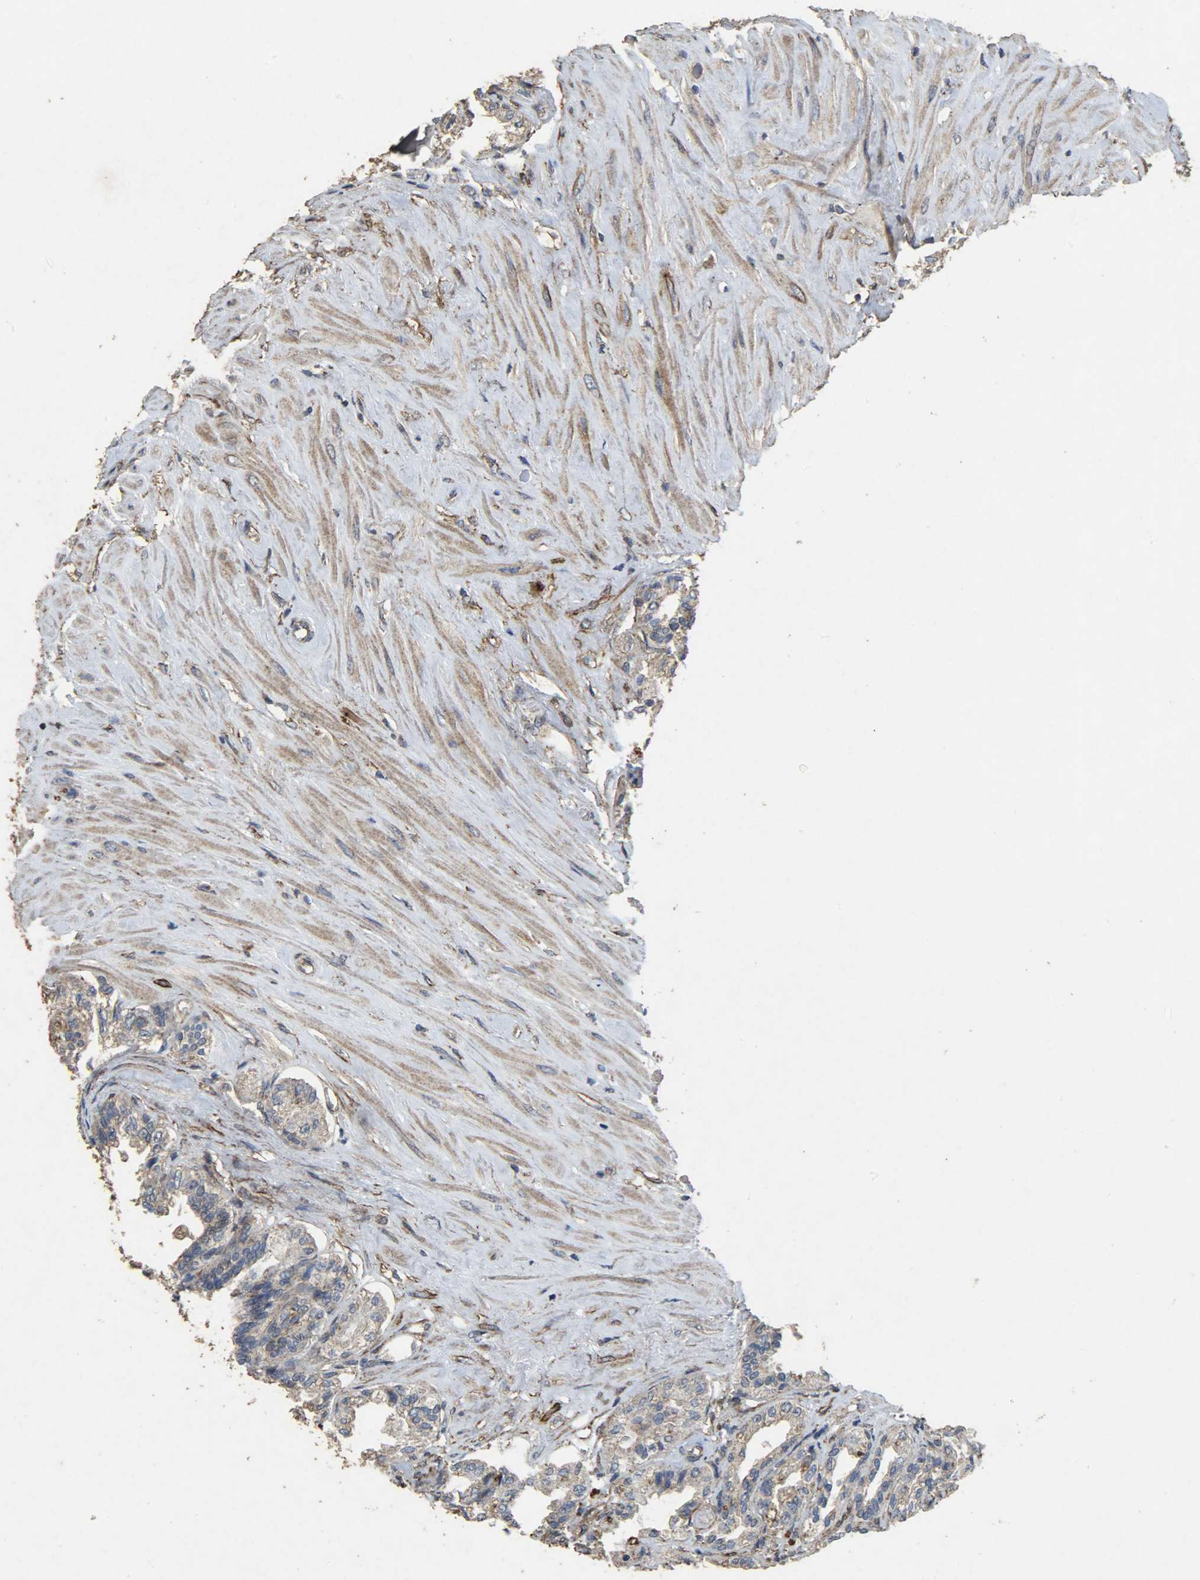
{"staining": {"intensity": "weak", "quantity": ">75%", "location": "cytoplasmic/membranous"}, "tissue": "seminal vesicle", "cell_type": "Glandular cells", "image_type": "normal", "snomed": [{"axis": "morphology", "description": "Normal tissue, NOS"}, {"axis": "morphology", "description": "Inflammation, NOS"}, {"axis": "topography", "description": "Urinary bladder"}, {"axis": "topography", "description": "Prostate"}, {"axis": "topography", "description": "Seminal veicle"}], "caption": "The micrograph reveals immunohistochemical staining of unremarkable seminal vesicle. There is weak cytoplasmic/membranous positivity is appreciated in approximately >75% of glandular cells.", "gene": "TPM4", "patient": {"sex": "male", "age": 82}}